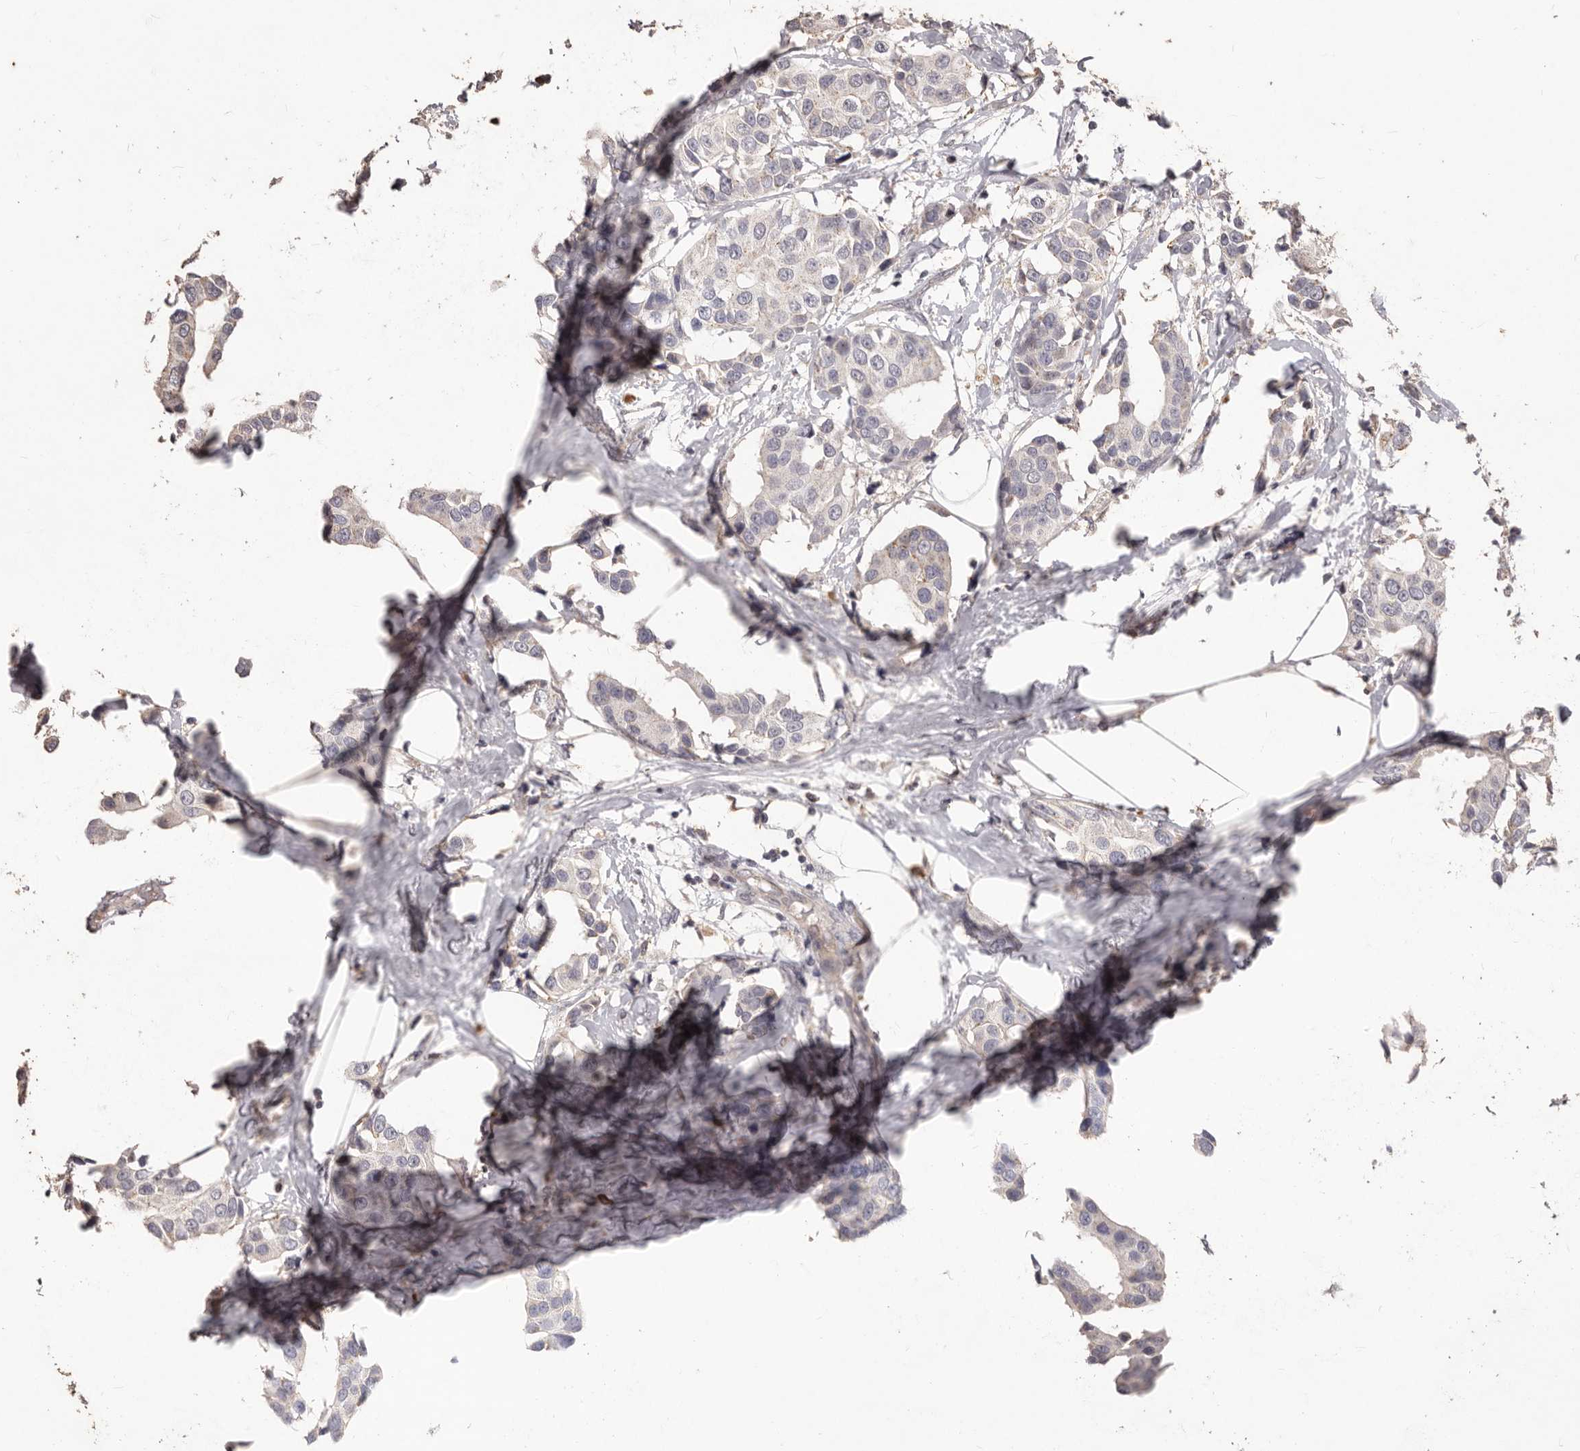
{"staining": {"intensity": "weak", "quantity": "<25%", "location": "cytoplasmic/membranous"}, "tissue": "breast cancer", "cell_type": "Tumor cells", "image_type": "cancer", "snomed": [{"axis": "morphology", "description": "Normal tissue, NOS"}, {"axis": "morphology", "description": "Duct carcinoma"}, {"axis": "topography", "description": "Breast"}], "caption": "Image shows no protein expression in tumor cells of breast cancer tissue. (Immunohistochemistry, brightfield microscopy, high magnification).", "gene": "PRSS27", "patient": {"sex": "female", "age": 39}}